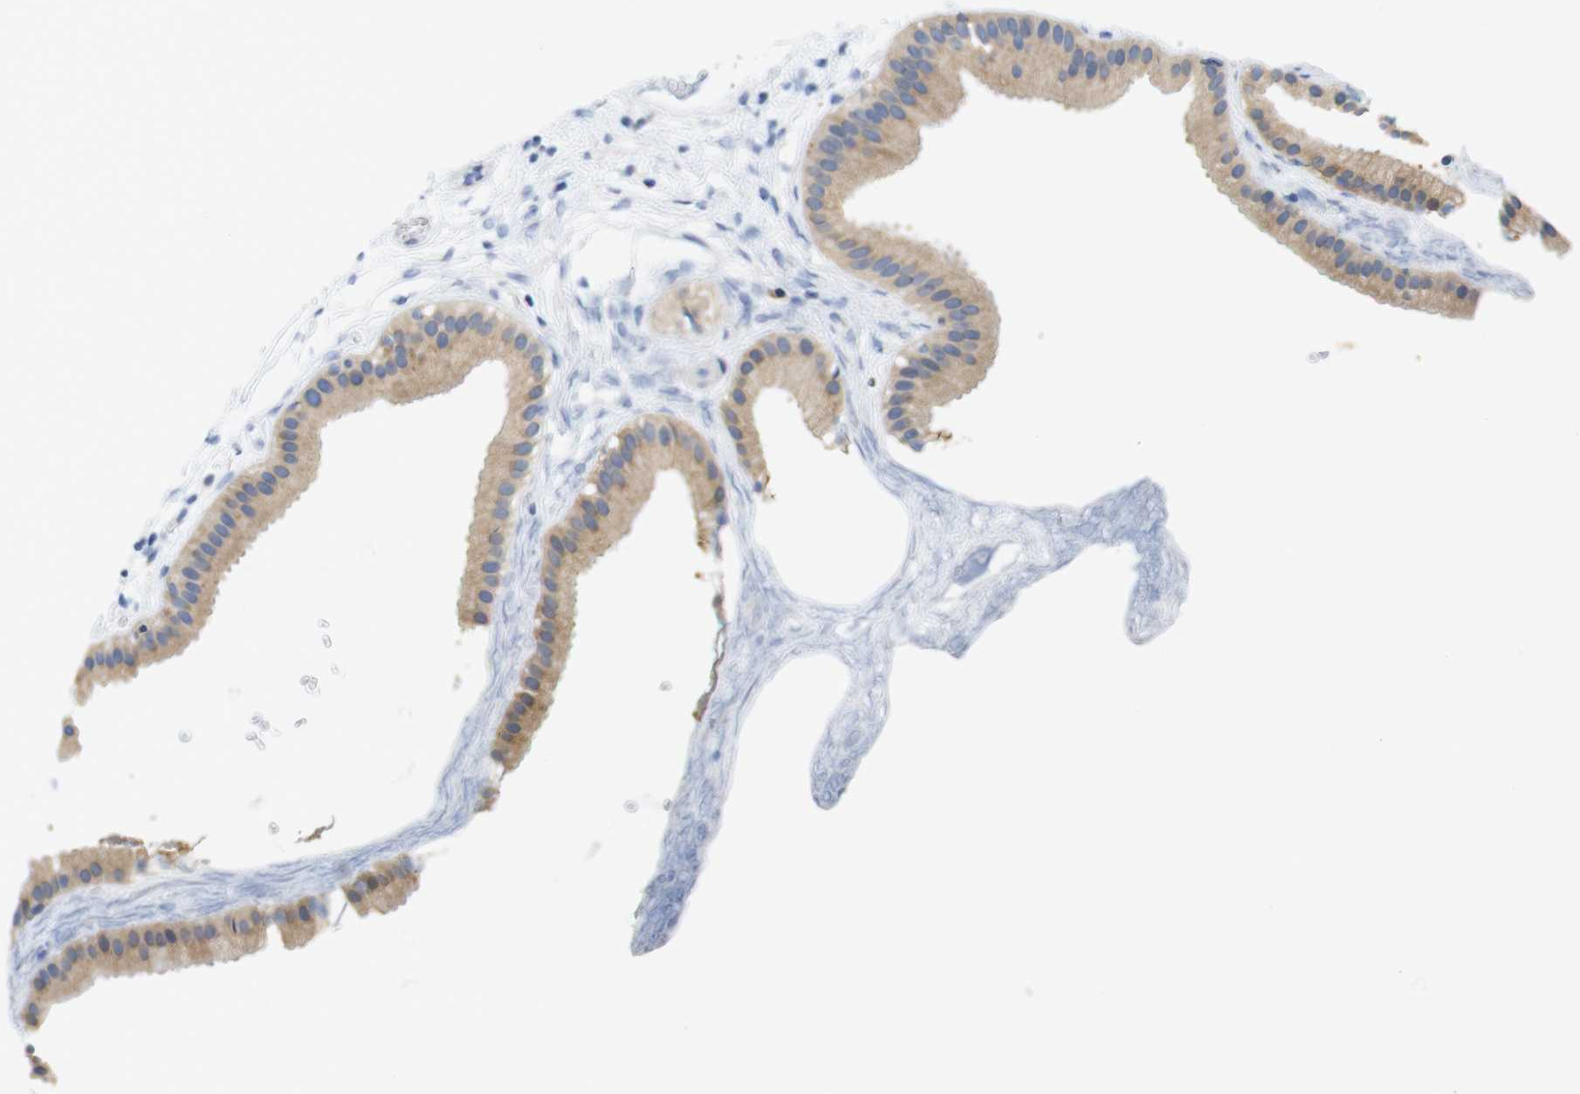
{"staining": {"intensity": "weak", "quantity": ">75%", "location": "cytoplasmic/membranous"}, "tissue": "gallbladder", "cell_type": "Glandular cells", "image_type": "normal", "snomed": [{"axis": "morphology", "description": "Normal tissue, NOS"}, {"axis": "topography", "description": "Gallbladder"}], "caption": "Weak cytoplasmic/membranous protein staining is identified in about >75% of glandular cells in gallbladder.", "gene": "NEBL", "patient": {"sex": "female", "age": 64}}